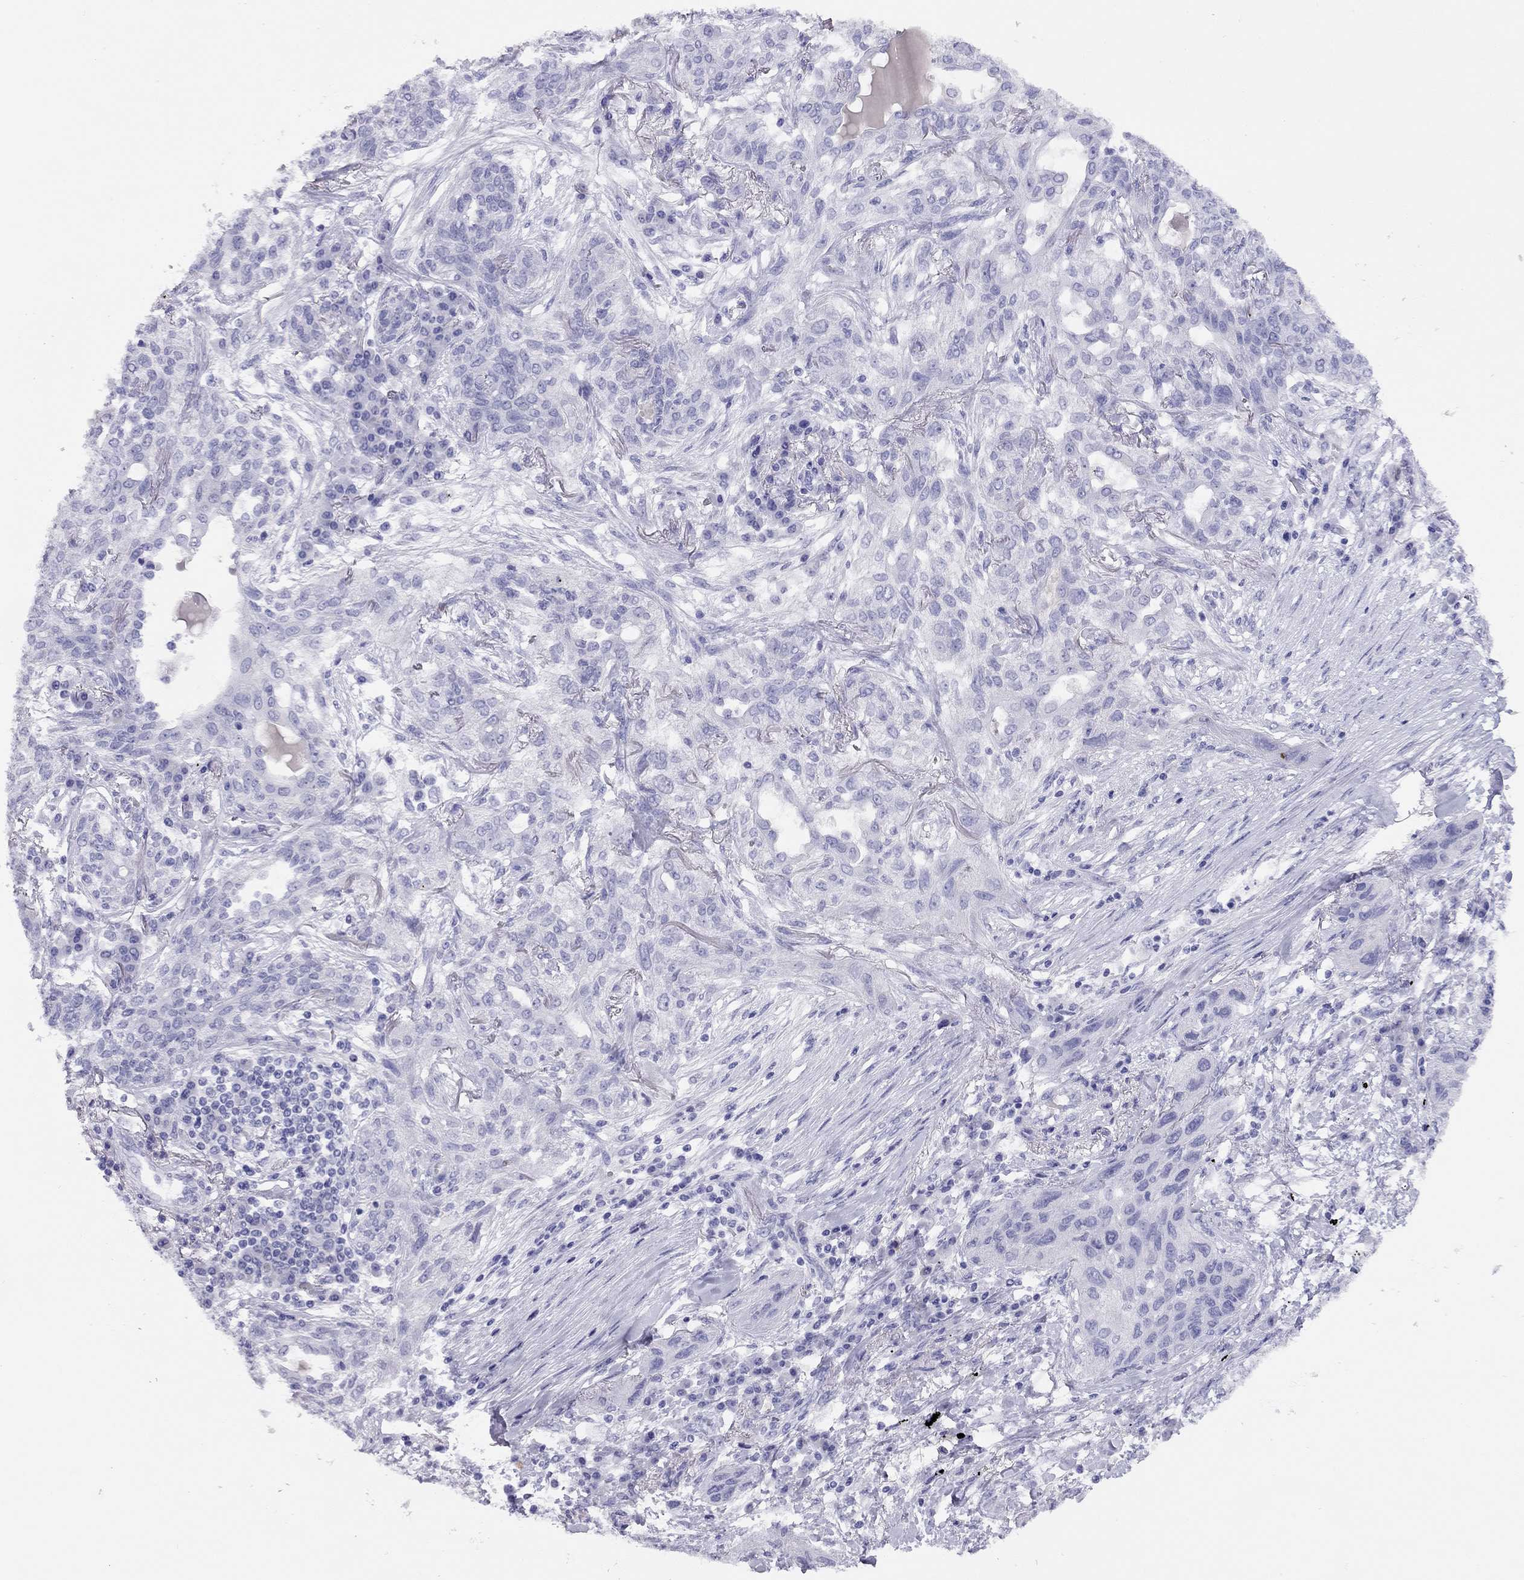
{"staining": {"intensity": "negative", "quantity": "none", "location": "none"}, "tissue": "lung cancer", "cell_type": "Tumor cells", "image_type": "cancer", "snomed": [{"axis": "morphology", "description": "Squamous cell carcinoma, NOS"}, {"axis": "topography", "description": "Lung"}], "caption": "High magnification brightfield microscopy of lung cancer stained with DAB (3,3'-diaminobenzidine) (brown) and counterstained with hematoxylin (blue): tumor cells show no significant expression.", "gene": "LRIT2", "patient": {"sex": "female", "age": 70}}